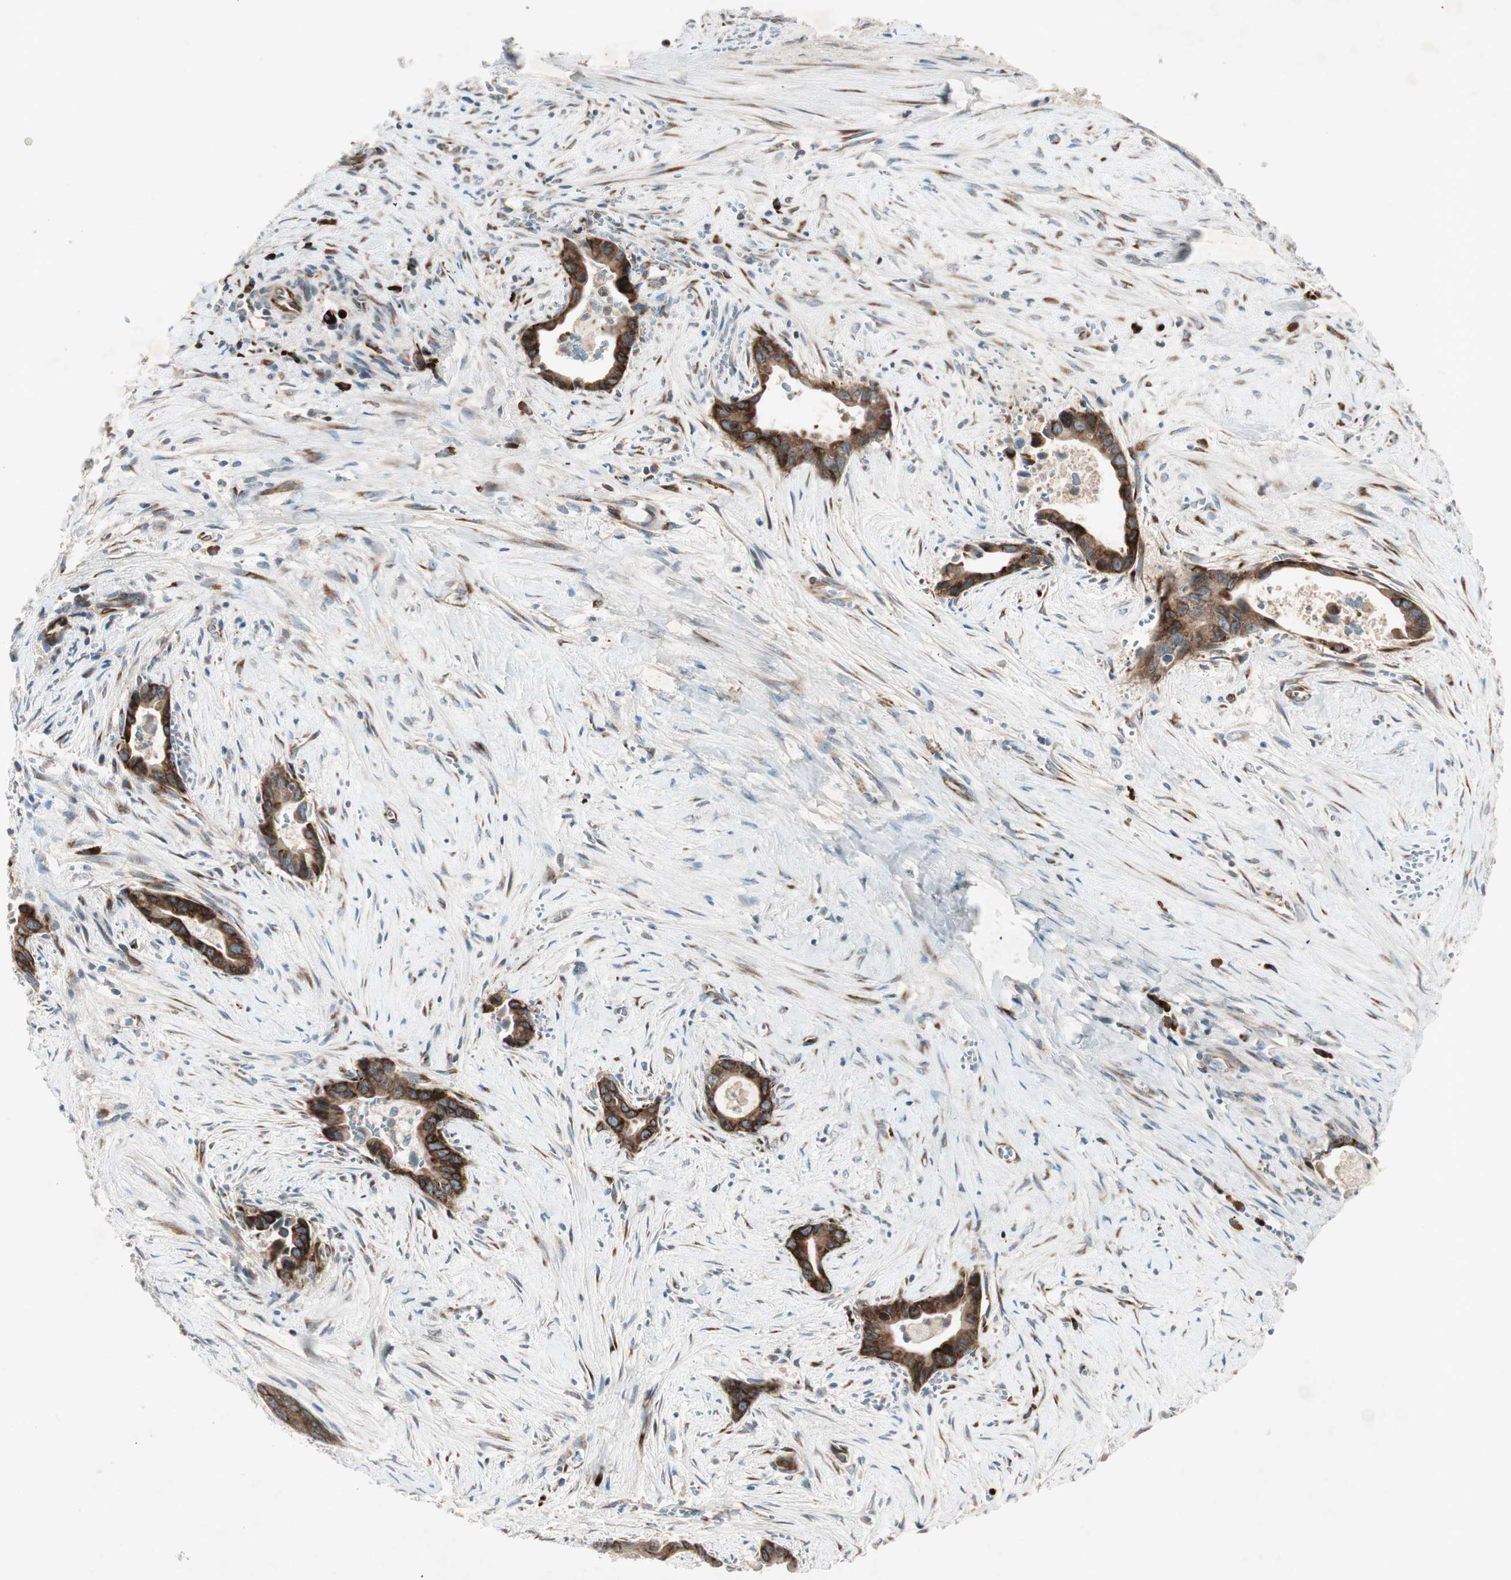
{"staining": {"intensity": "strong", "quantity": ">75%", "location": "cytoplasmic/membranous"}, "tissue": "liver cancer", "cell_type": "Tumor cells", "image_type": "cancer", "snomed": [{"axis": "morphology", "description": "Cholangiocarcinoma"}, {"axis": "topography", "description": "Liver"}], "caption": "Immunohistochemistry (IHC) staining of liver cancer (cholangiocarcinoma), which reveals high levels of strong cytoplasmic/membranous expression in approximately >75% of tumor cells indicating strong cytoplasmic/membranous protein staining. The staining was performed using DAB (brown) for protein detection and nuclei were counterstained in hematoxylin (blue).", "gene": "APOO", "patient": {"sex": "female", "age": 55}}